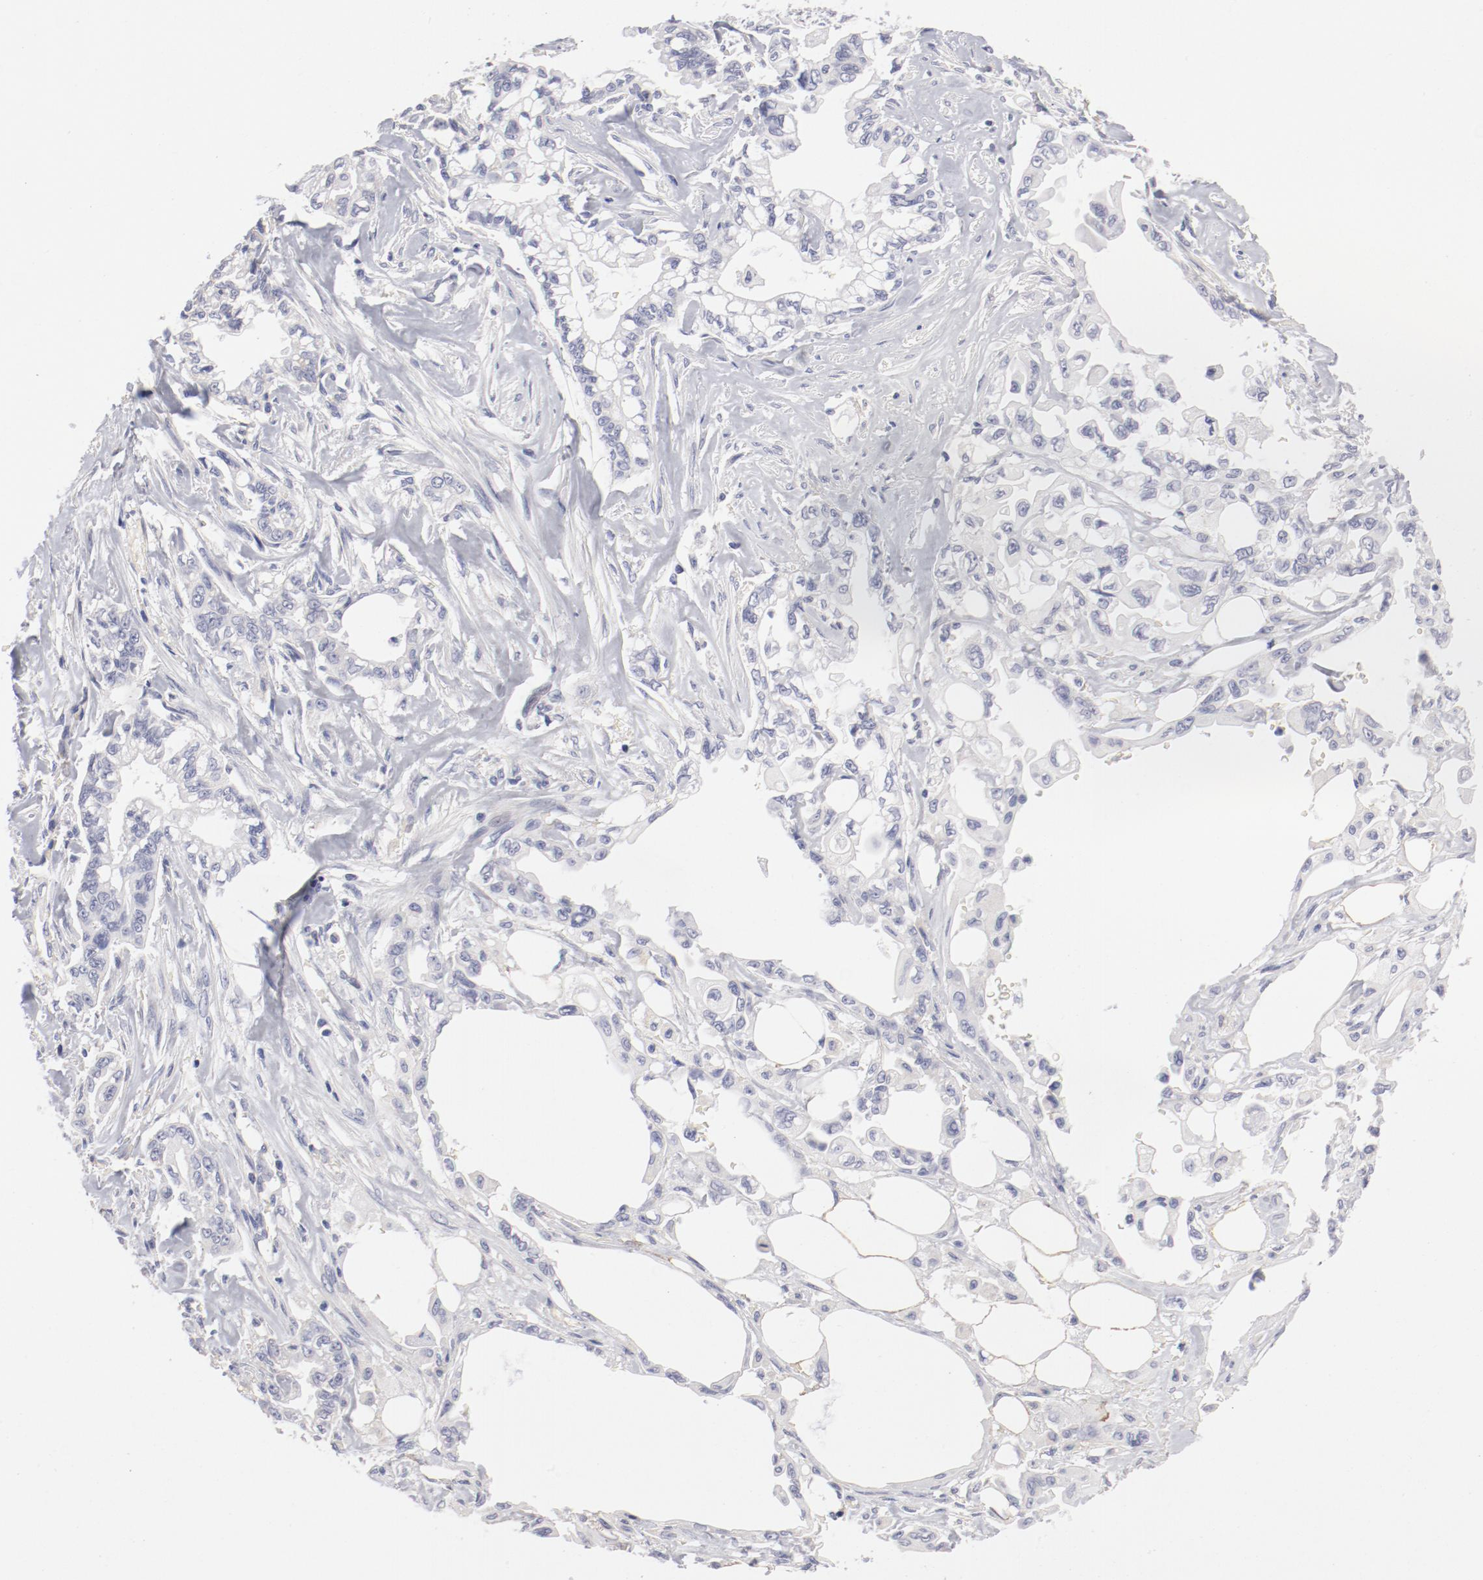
{"staining": {"intensity": "negative", "quantity": "none", "location": "none"}, "tissue": "pancreatic cancer", "cell_type": "Tumor cells", "image_type": "cancer", "snomed": [{"axis": "morphology", "description": "Normal tissue, NOS"}, {"axis": "topography", "description": "Pancreas"}], "caption": "The IHC photomicrograph has no significant positivity in tumor cells of pancreatic cancer tissue.", "gene": "LAX1", "patient": {"sex": "male", "age": 42}}